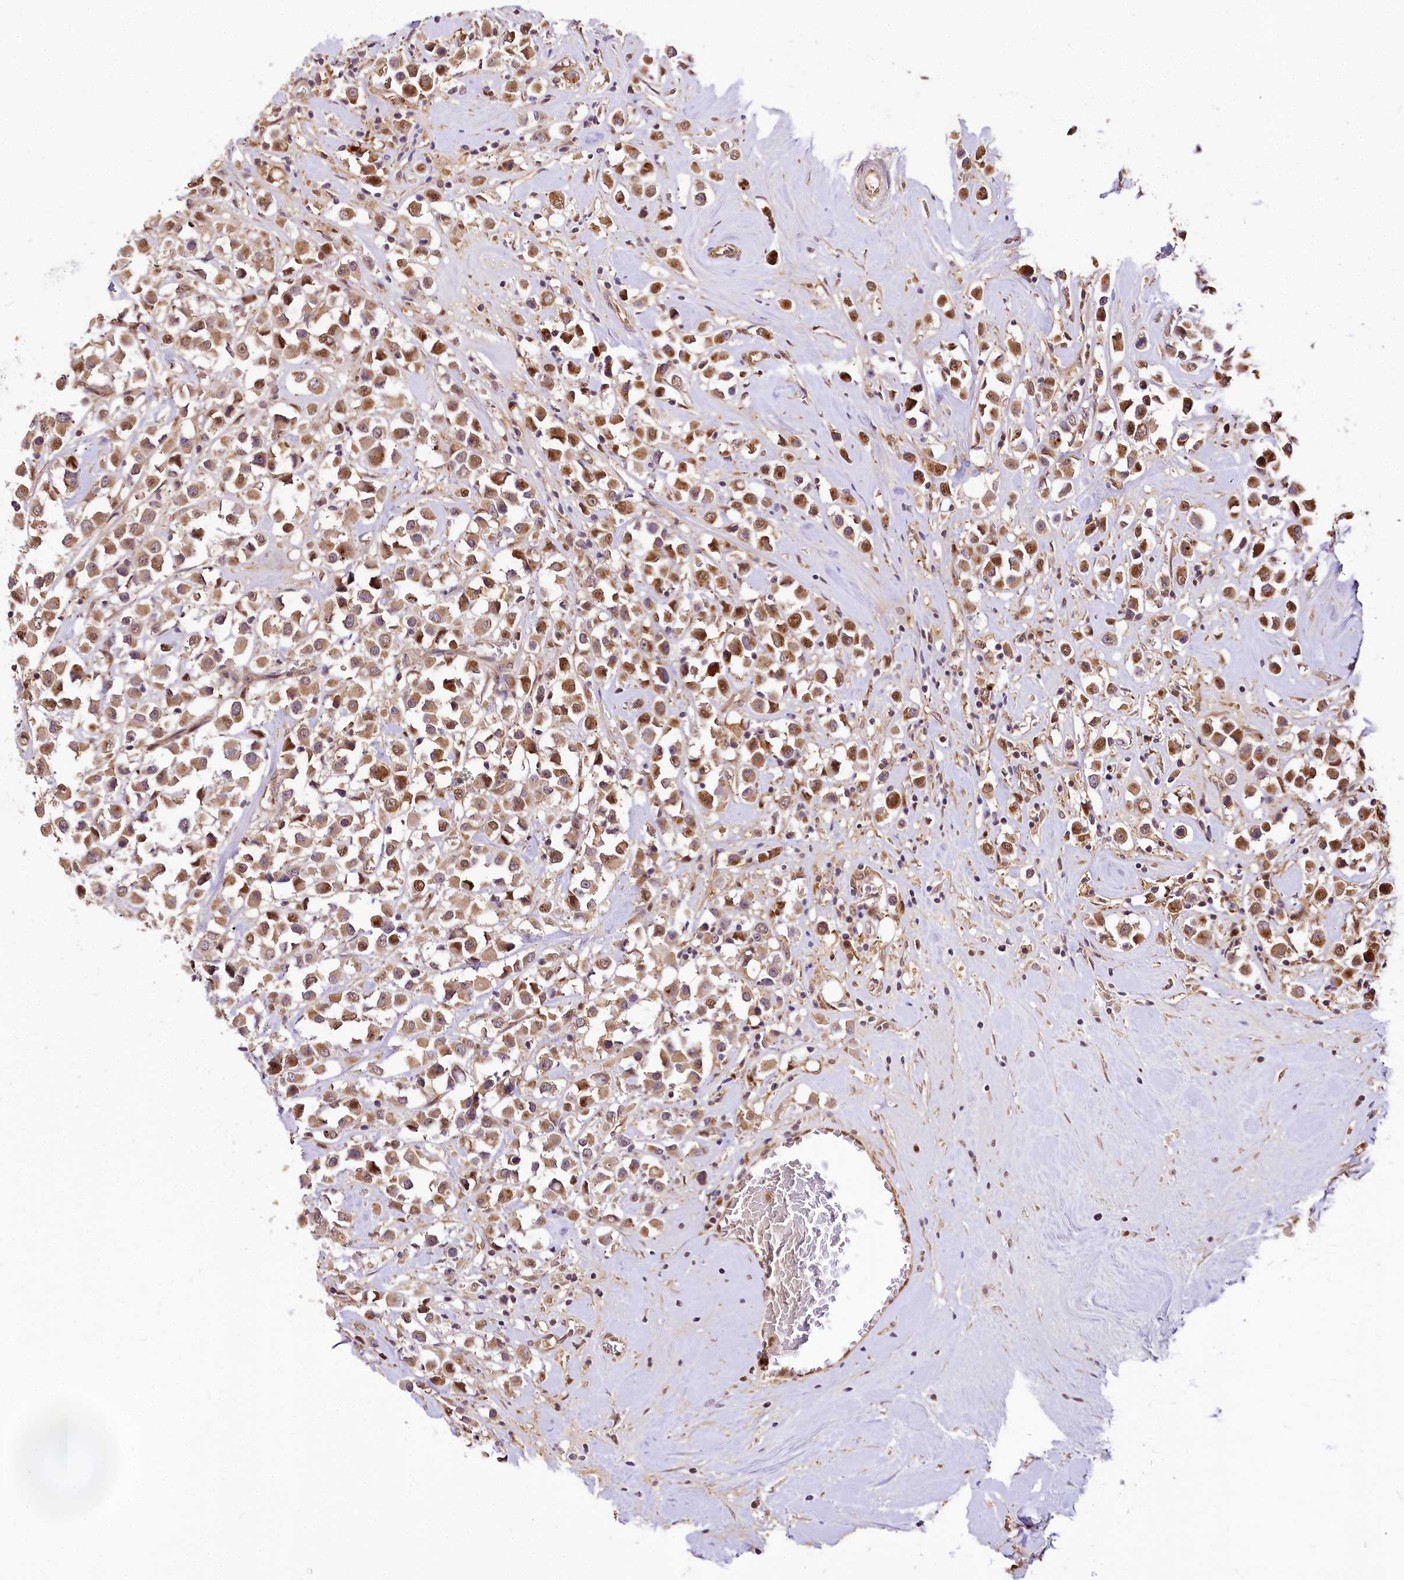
{"staining": {"intensity": "moderate", "quantity": ">75%", "location": "cytoplasmic/membranous,nuclear"}, "tissue": "breast cancer", "cell_type": "Tumor cells", "image_type": "cancer", "snomed": [{"axis": "morphology", "description": "Duct carcinoma"}, {"axis": "topography", "description": "Breast"}], "caption": "High-magnification brightfield microscopy of breast cancer (intraductal carcinoma) stained with DAB (3,3'-diaminobenzidine) (brown) and counterstained with hematoxylin (blue). tumor cells exhibit moderate cytoplasmic/membranous and nuclear staining is appreciated in about>75% of cells.", "gene": "GNL3L", "patient": {"sex": "female", "age": 61}}